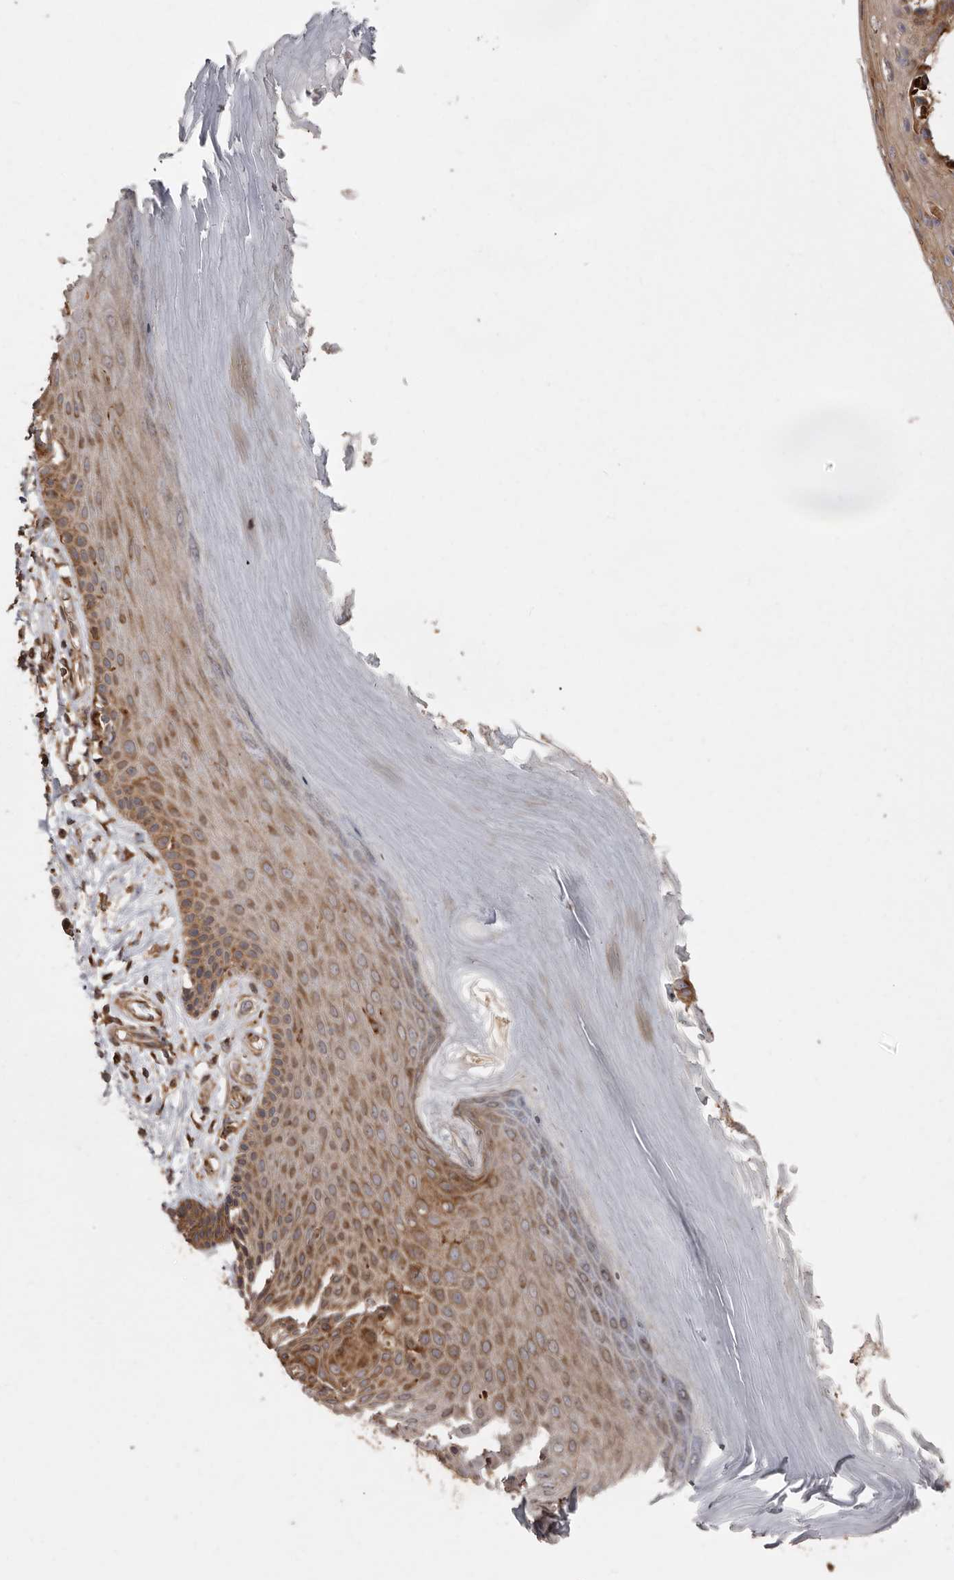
{"staining": {"intensity": "moderate", "quantity": ">75%", "location": "cytoplasmic/membranous"}, "tissue": "melanoma", "cell_type": "Tumor cells", "image_type": "cancer", "snomed": [{"axis": "morphology", "description": "Malignant melanoma, NOS"}, {"axis": "topography", "description": "Skin"}], "caption": "IHC (DAB (3,3'-diaminobenzidine)) staining of human malignant melanoma demonstrates moderate cytoplasmic/membranous protein expression in about >75% of tumor cells.", "gene": "FLAD1", "patient": {"sex": "female", "age": 73}}